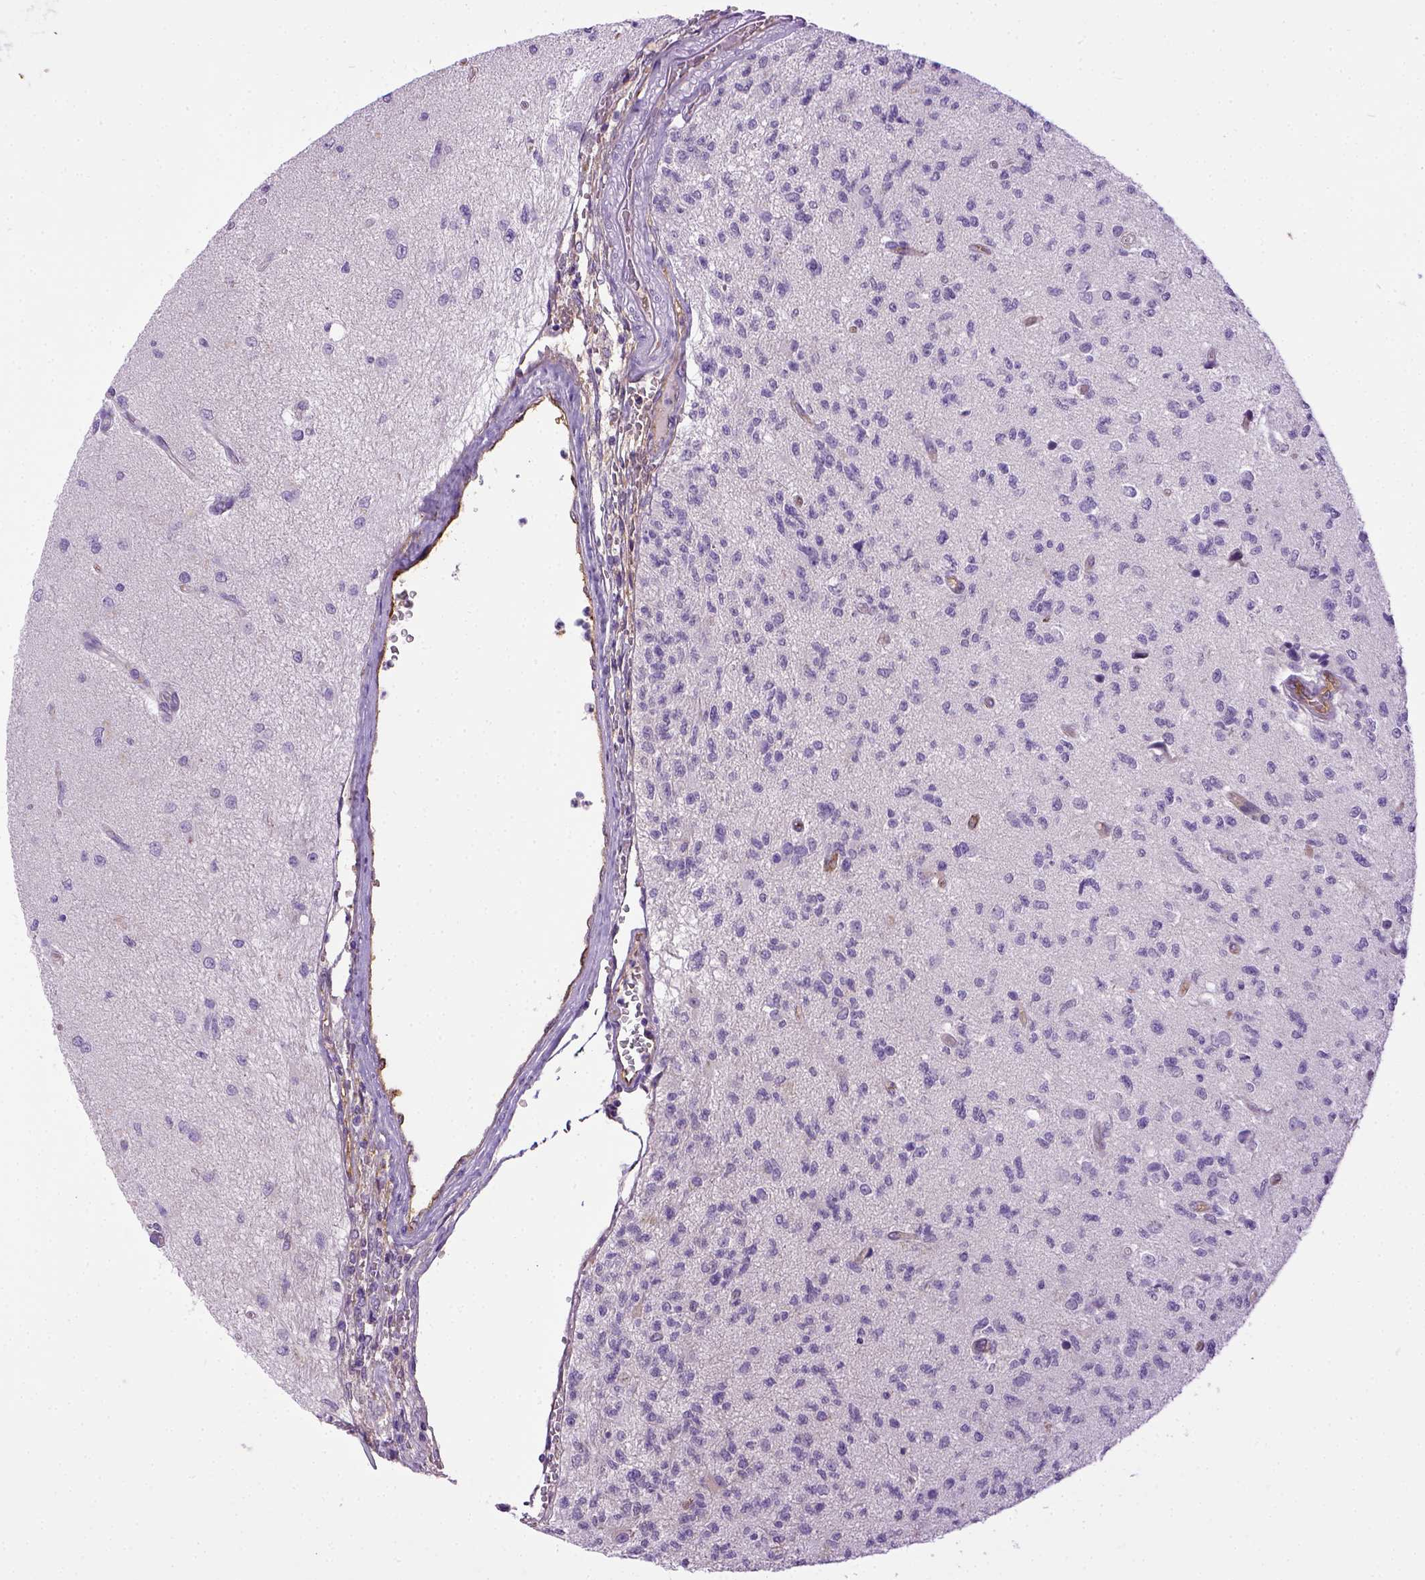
{"staining": {"intensity": "negative", "quantity": "none", "location": "none"}, "tissue": "glioma", "cell_type": "Tumor cells", "image_type": "cancer", "snomed": [{"axis": "morphology", "description": "Glioma, malignant, High grade"}, {"axis": "topography", "description": "Brain"}], "caption": "There is no significant staining in tumor cells of glioma. The staining is performed using DAB (3,3'-diaminobenzidine) brown chromogen with nuclei counter-stained in using hematoxylin.", "gene": "ENG", "patient": {"sex": "male", "age": 56}}